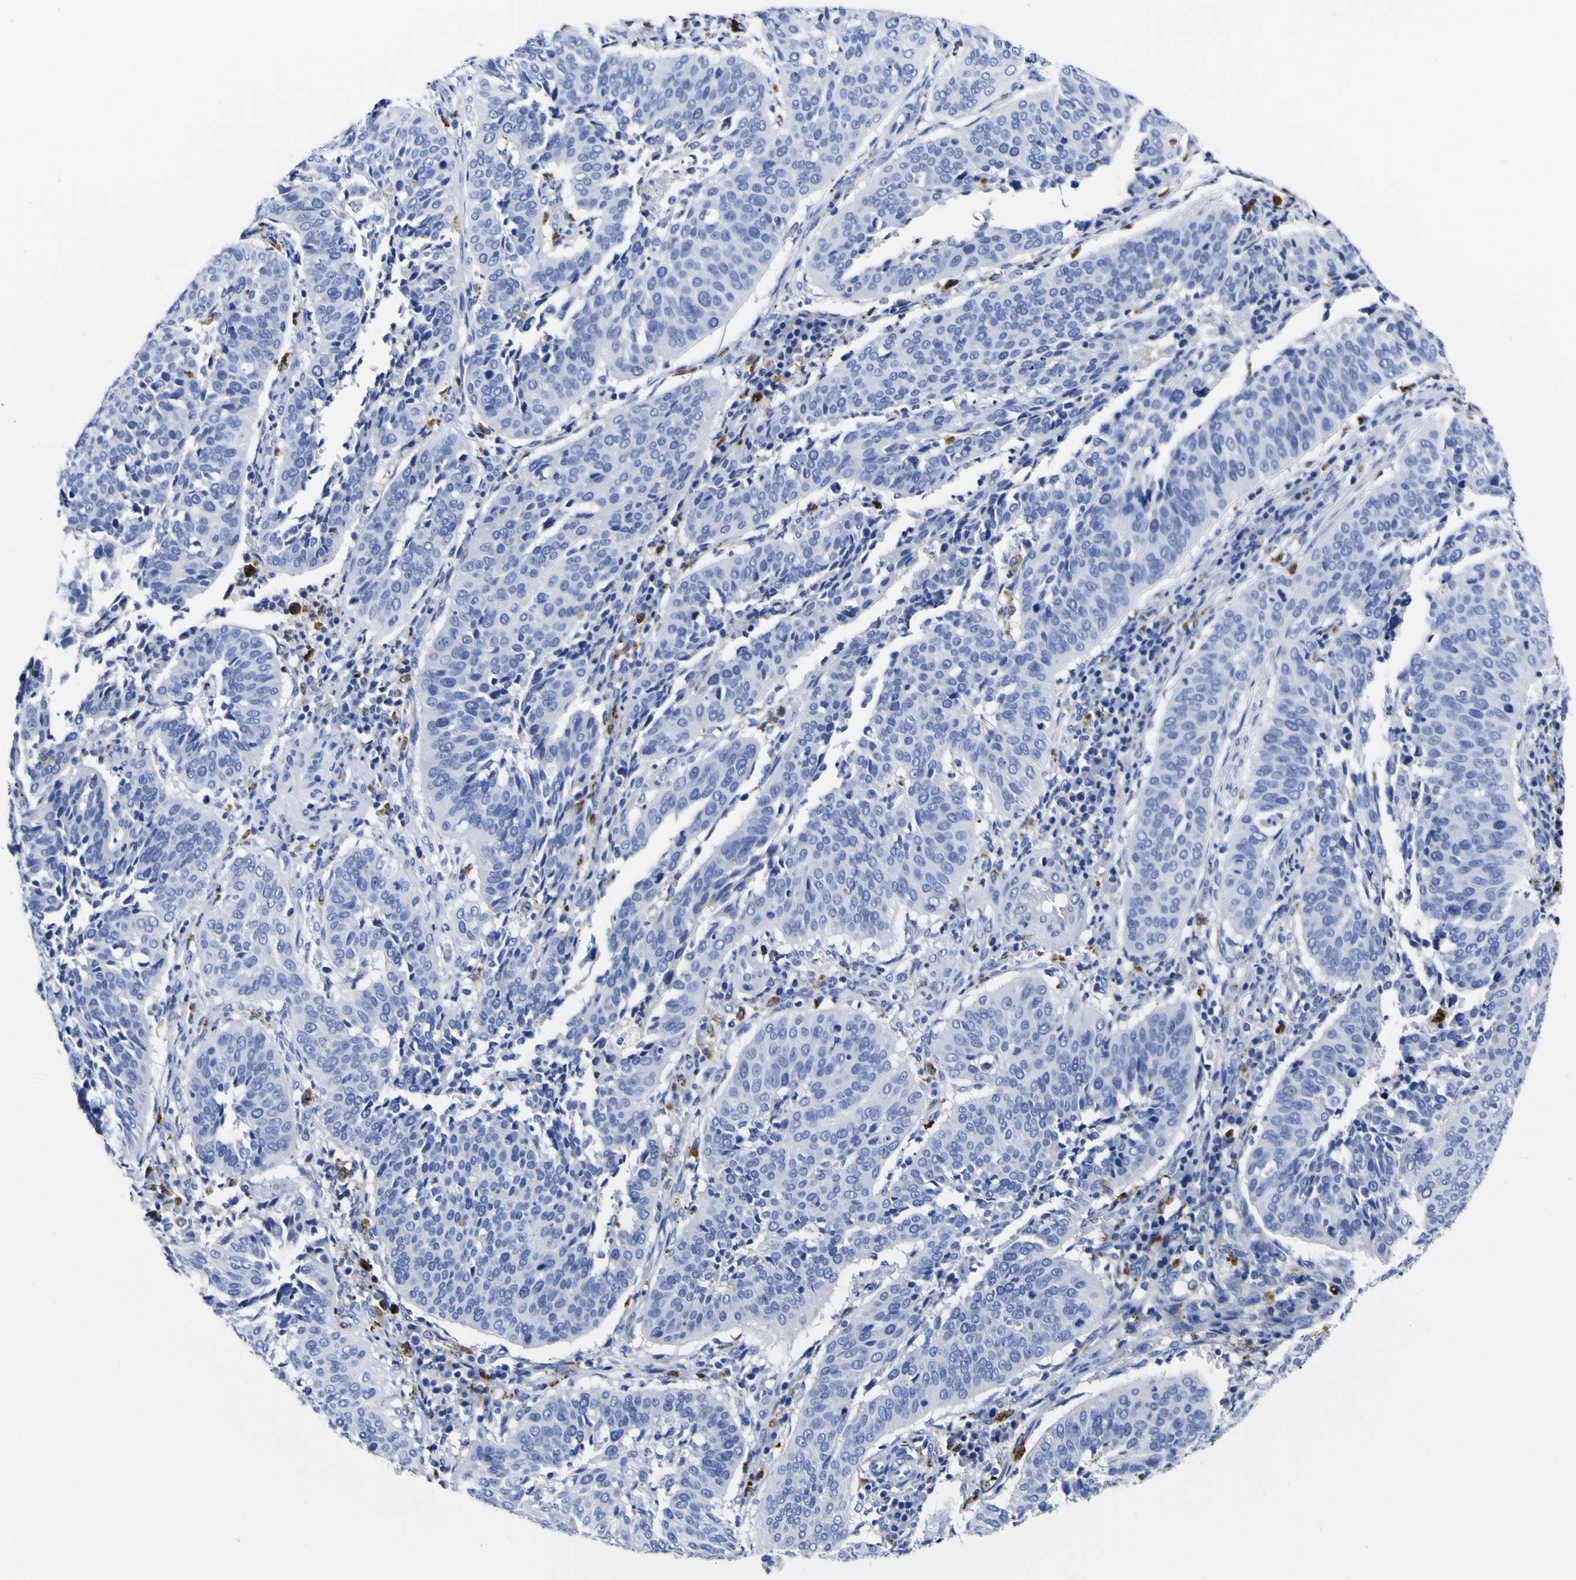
{"staining": {"intensity": "negative", "quantity": "none", "location": "none"}, "tissue": "cervical cancer", "cell_type": "Tumor cells", "image_type": "cancer", "snomed": [{"axis": "morphology", "description": "Normal tissue, NOS"}, {"axis": "morphology", "description": "Squamous cell carcinoma, NOS"}, {"axis": "topography", "description": "Cervix"}], "caption": "An IHC histopathology image of cervical squamous cell carcinoma is shown. There is no staining in tumor cells of cervical squamous cell carcinoma.", "gene": "HLA-DQA1", "patient": {"sex": "female", "age": 39}}